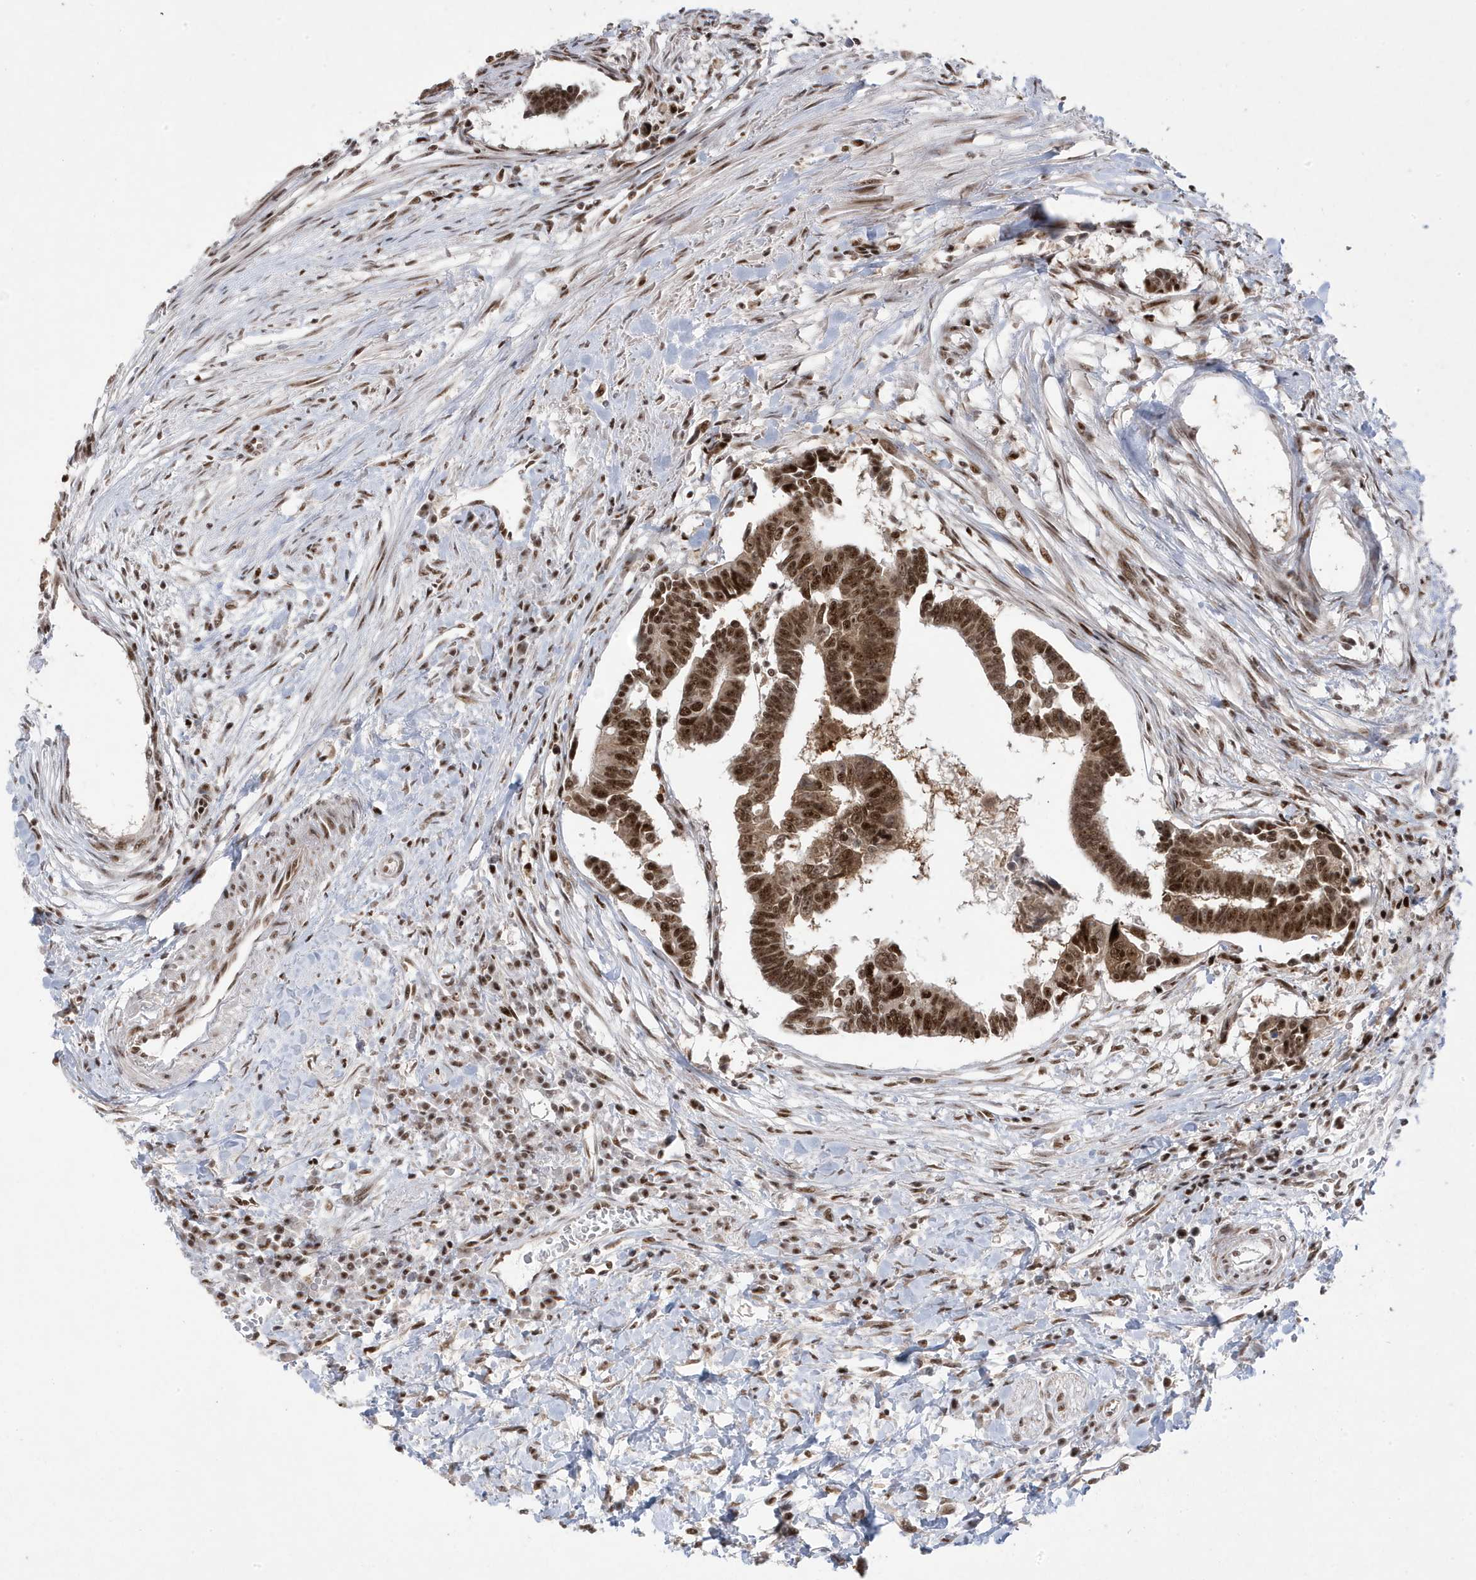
{"staining": {"intensity": "strong", "quantity": ">75%", "location": "cytoplasmic/membranous,nuclear"}, "tissue": "colorectal cancer", "cell_type": "Tumor cells", "image_type": "cancer", "snomed": [{"axis": "morphology", "description": "Adenocarcinoma, NOS"}, {"axis": "topography", "description": "Rectum"}], "caption": "Protein positivity by IHC shows strong cytoplasmic/membranous and nuclear positivity in about >75% of tumor cells in colorectal cancer.", "gene": "MTREX", "patient": {"sex": "female", "age": 65}}